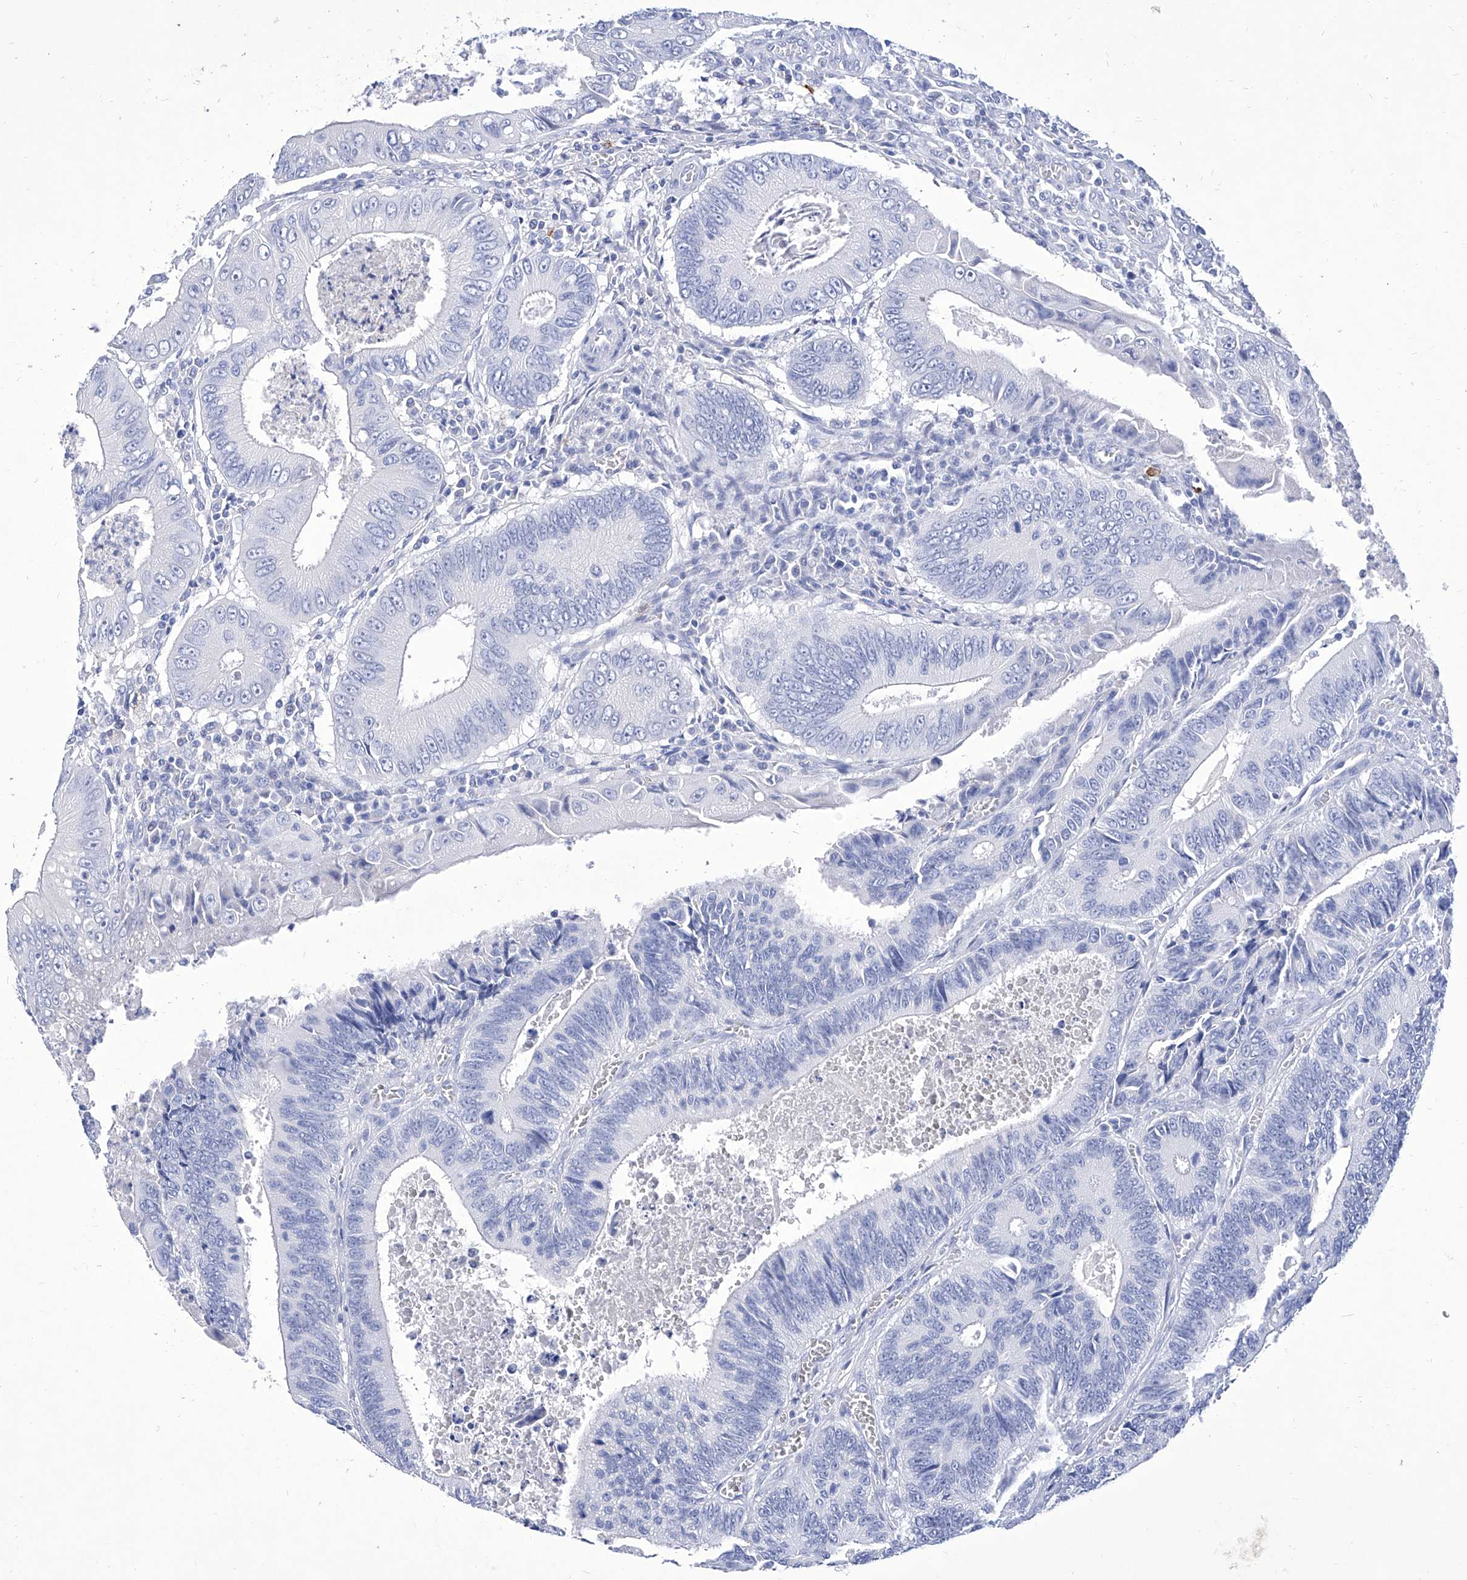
{"staining": {"intensity": "negative", "quantity": "none", "location": "none"}, "tissue": "colorectal cancer", "cell_type": "Tumor cells", "image_type": "cancer", "snomed": [{"axis": "morphology", "description": "Inflammation, NOS"}, {"axis": "morphology", "description": "Adenocarcinoma, NOS"}, {"axis": "topography", "description": "Colon"}], "caption": "Tumor cells are negative for protein expression in human colorectal cancer.", "gene": "IFNL2", "patient": {"sex": "male", "age": 72}}